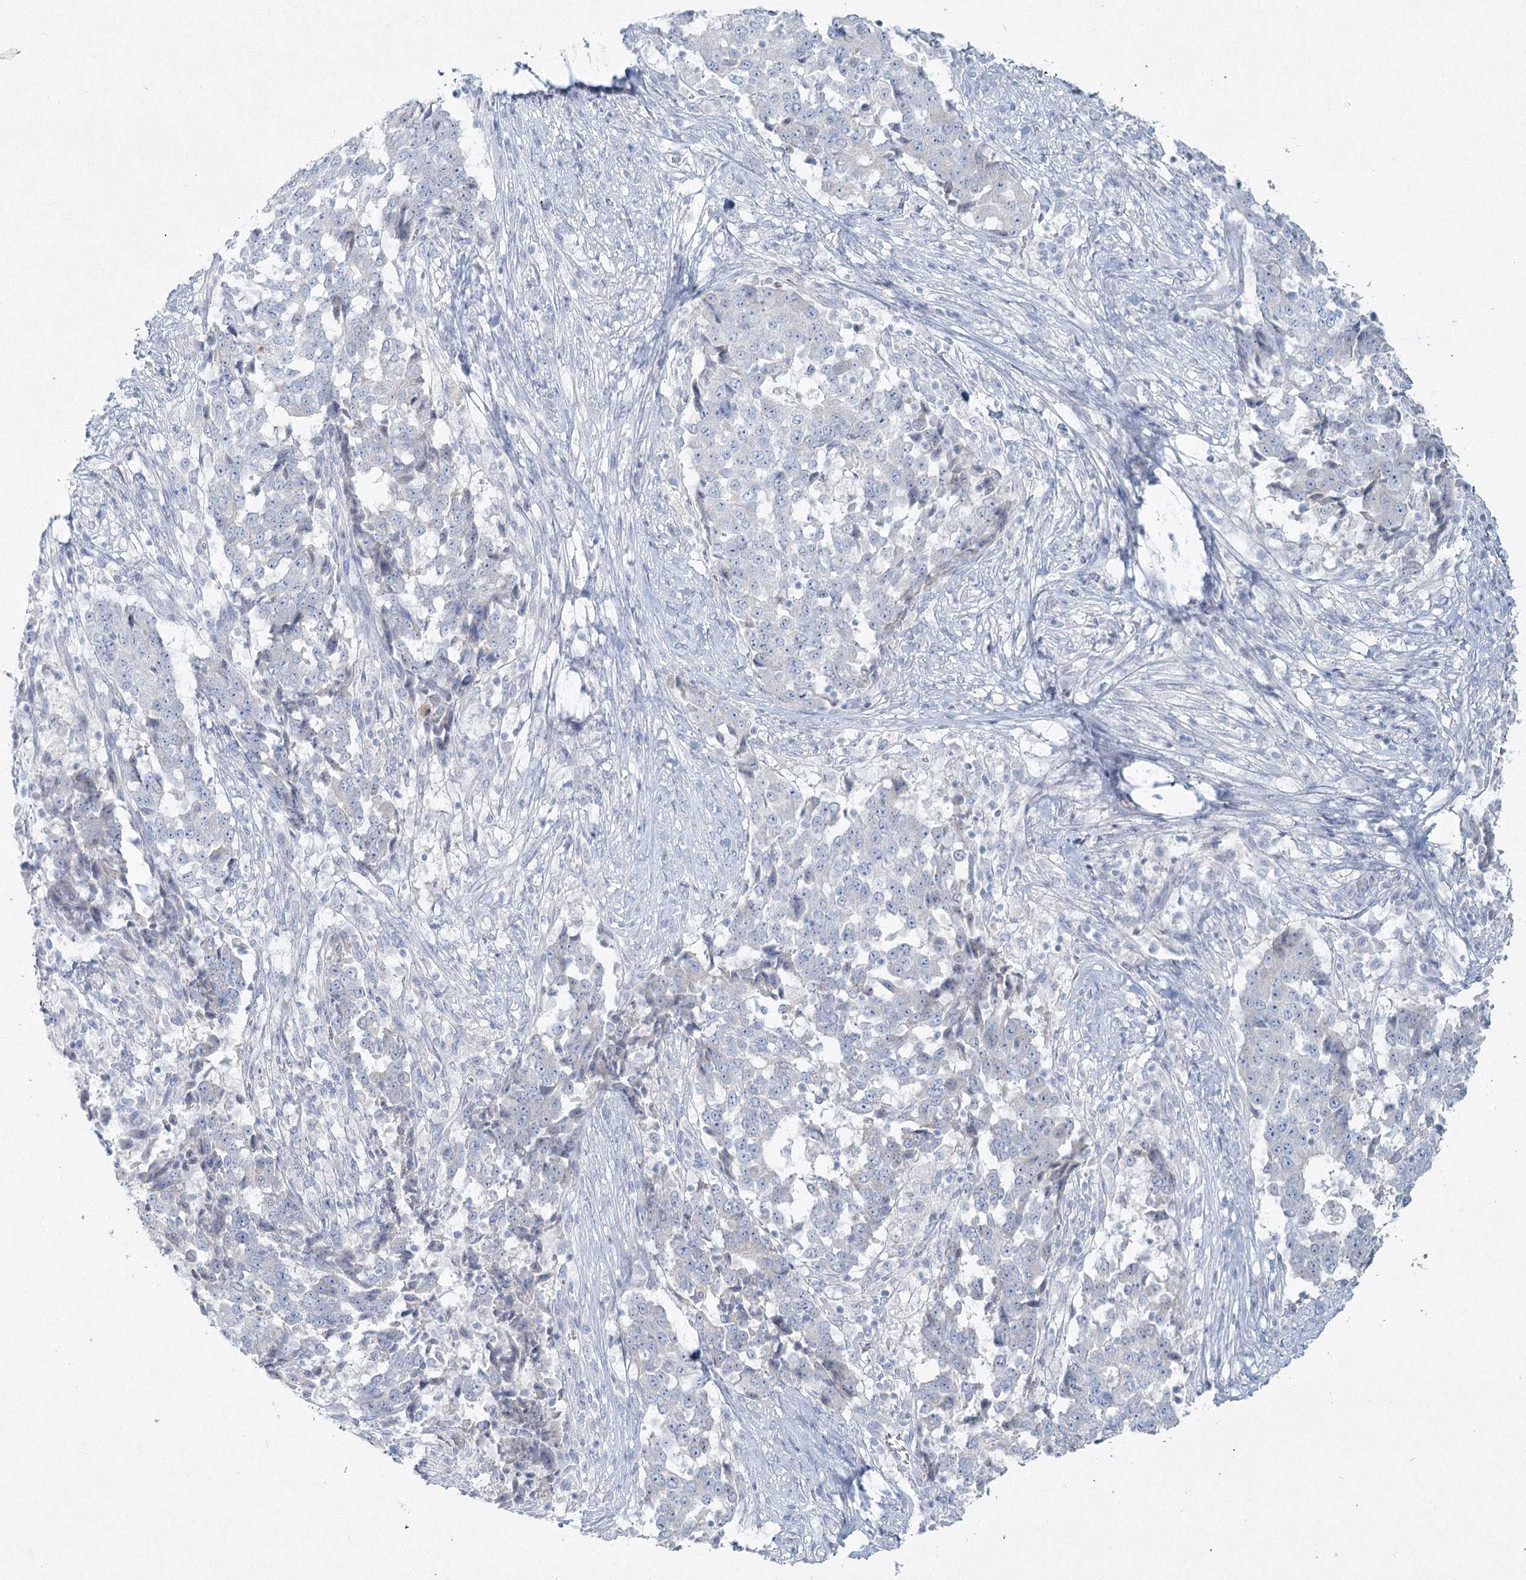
{"staining": {"intensity": "negative", "quantity": "none", "location": "none"}, "tissue": "stomach cancer", "cell_type": "Tumor cells", "image_type": "cancer", "snomed": [{"axis": "morphology", "description": "Adenocarcinoma, NOS"}, {"axis": "topography", "description": "Stomach"}], "caption": "This is a photomicrograph of immunohistochemistry (IHC) staining of stomach adenocarcinoma, which shows no positivity in tumor cells.", "gene": "LRP2BP", "patient": {"sex": "male", "age": 59}}